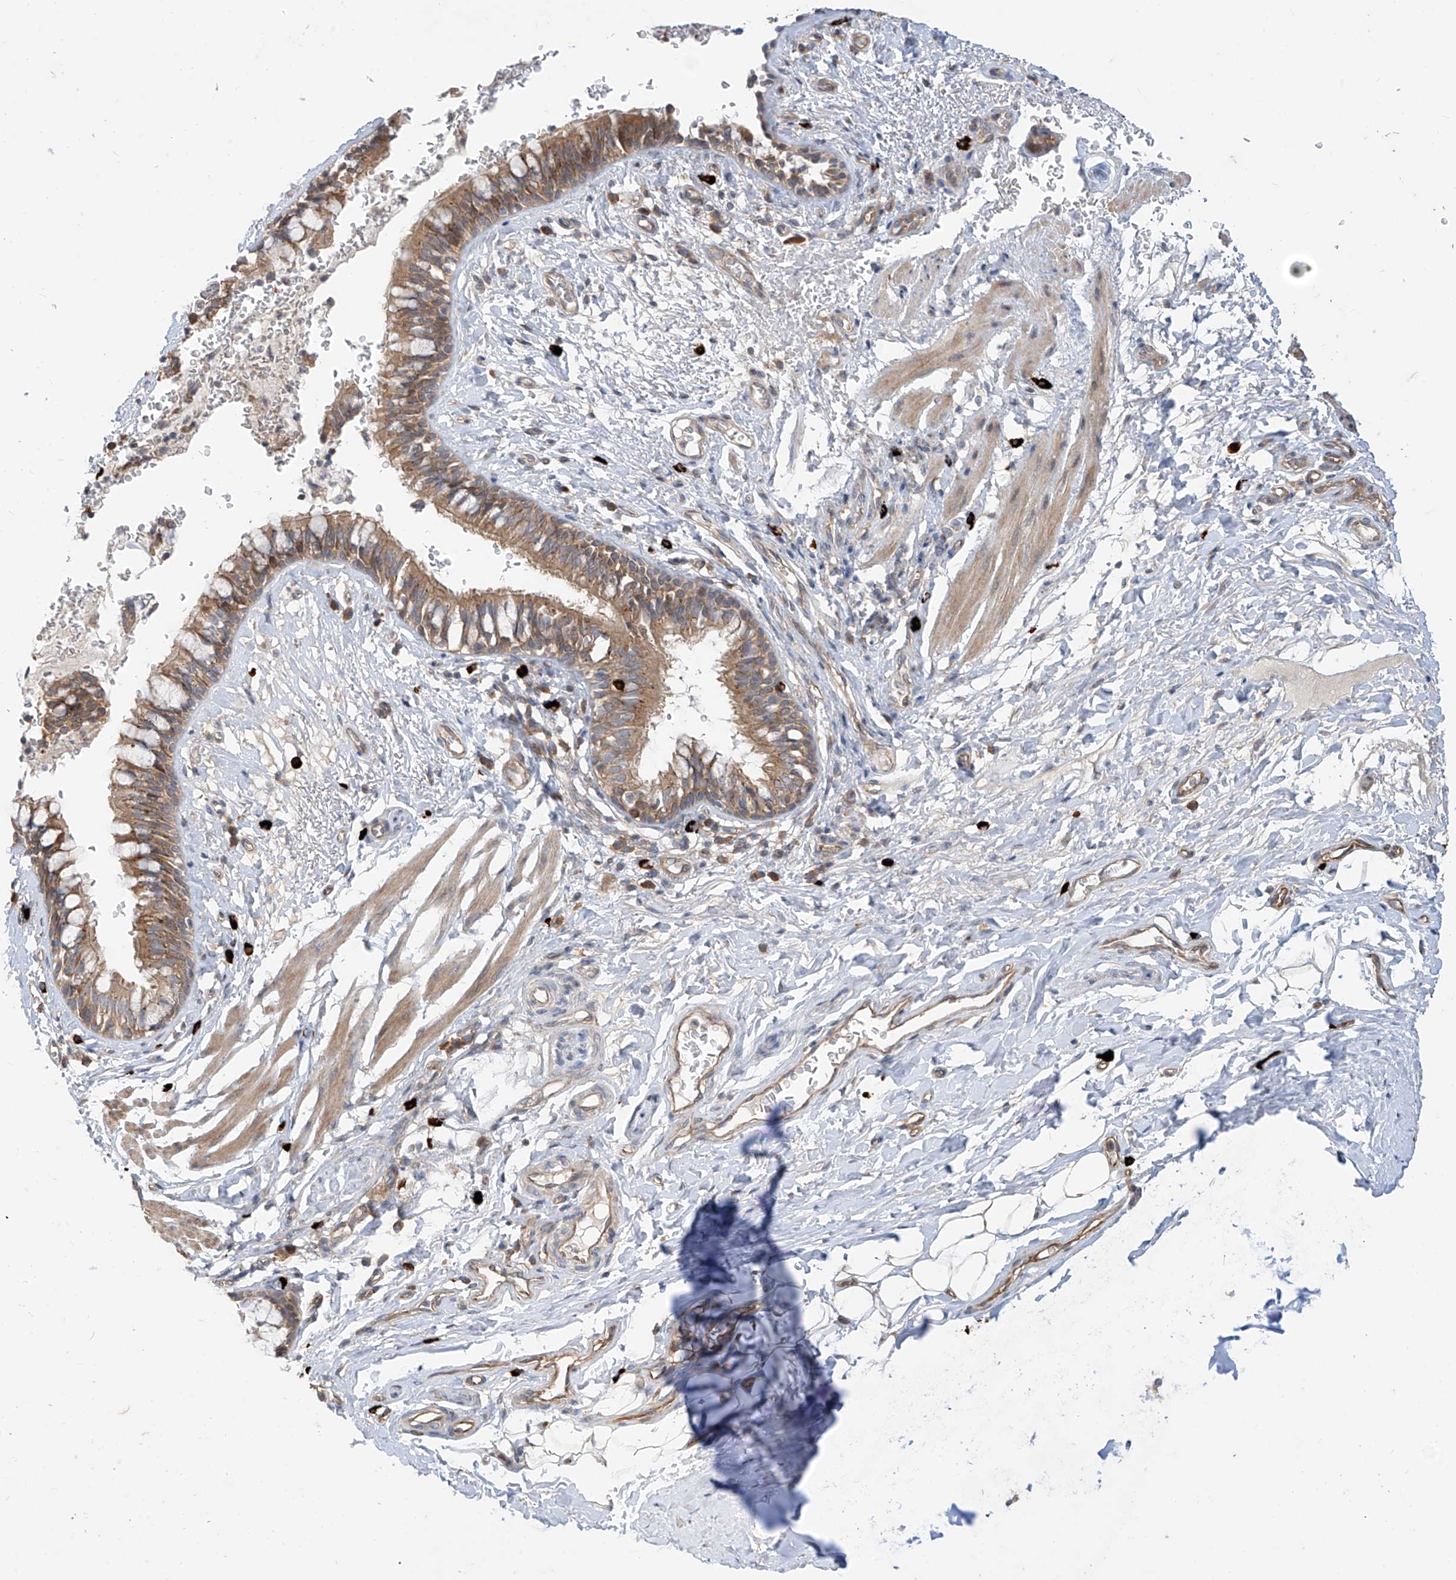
{"staining": {"intensity": "moderate", "quantity": ">75%", "location": "cytoplasmic/membranous"}, "tissue": "bronchus", "cell_type": "Respiratory epithelial cells", "image_type": "normal", "snomed": [{"axis": "morphology", "description": "Normal tissue, NOS"}, {"axis": "topography", "description": "Cartilage tissue"}, {"axis": "topography", "description": "Bronchus"}], "caption": "Immunohistochemical staining of benign human bronchus demonstrates medium levels of moderate cytoplasmic/membranous positivity in about >75% of respiratory epithelial cells. (Brightfield microscopy of DAB IHC at high magnification).", "gene": "MTUS2", "patient": {"sex": "female", "age": 36}}